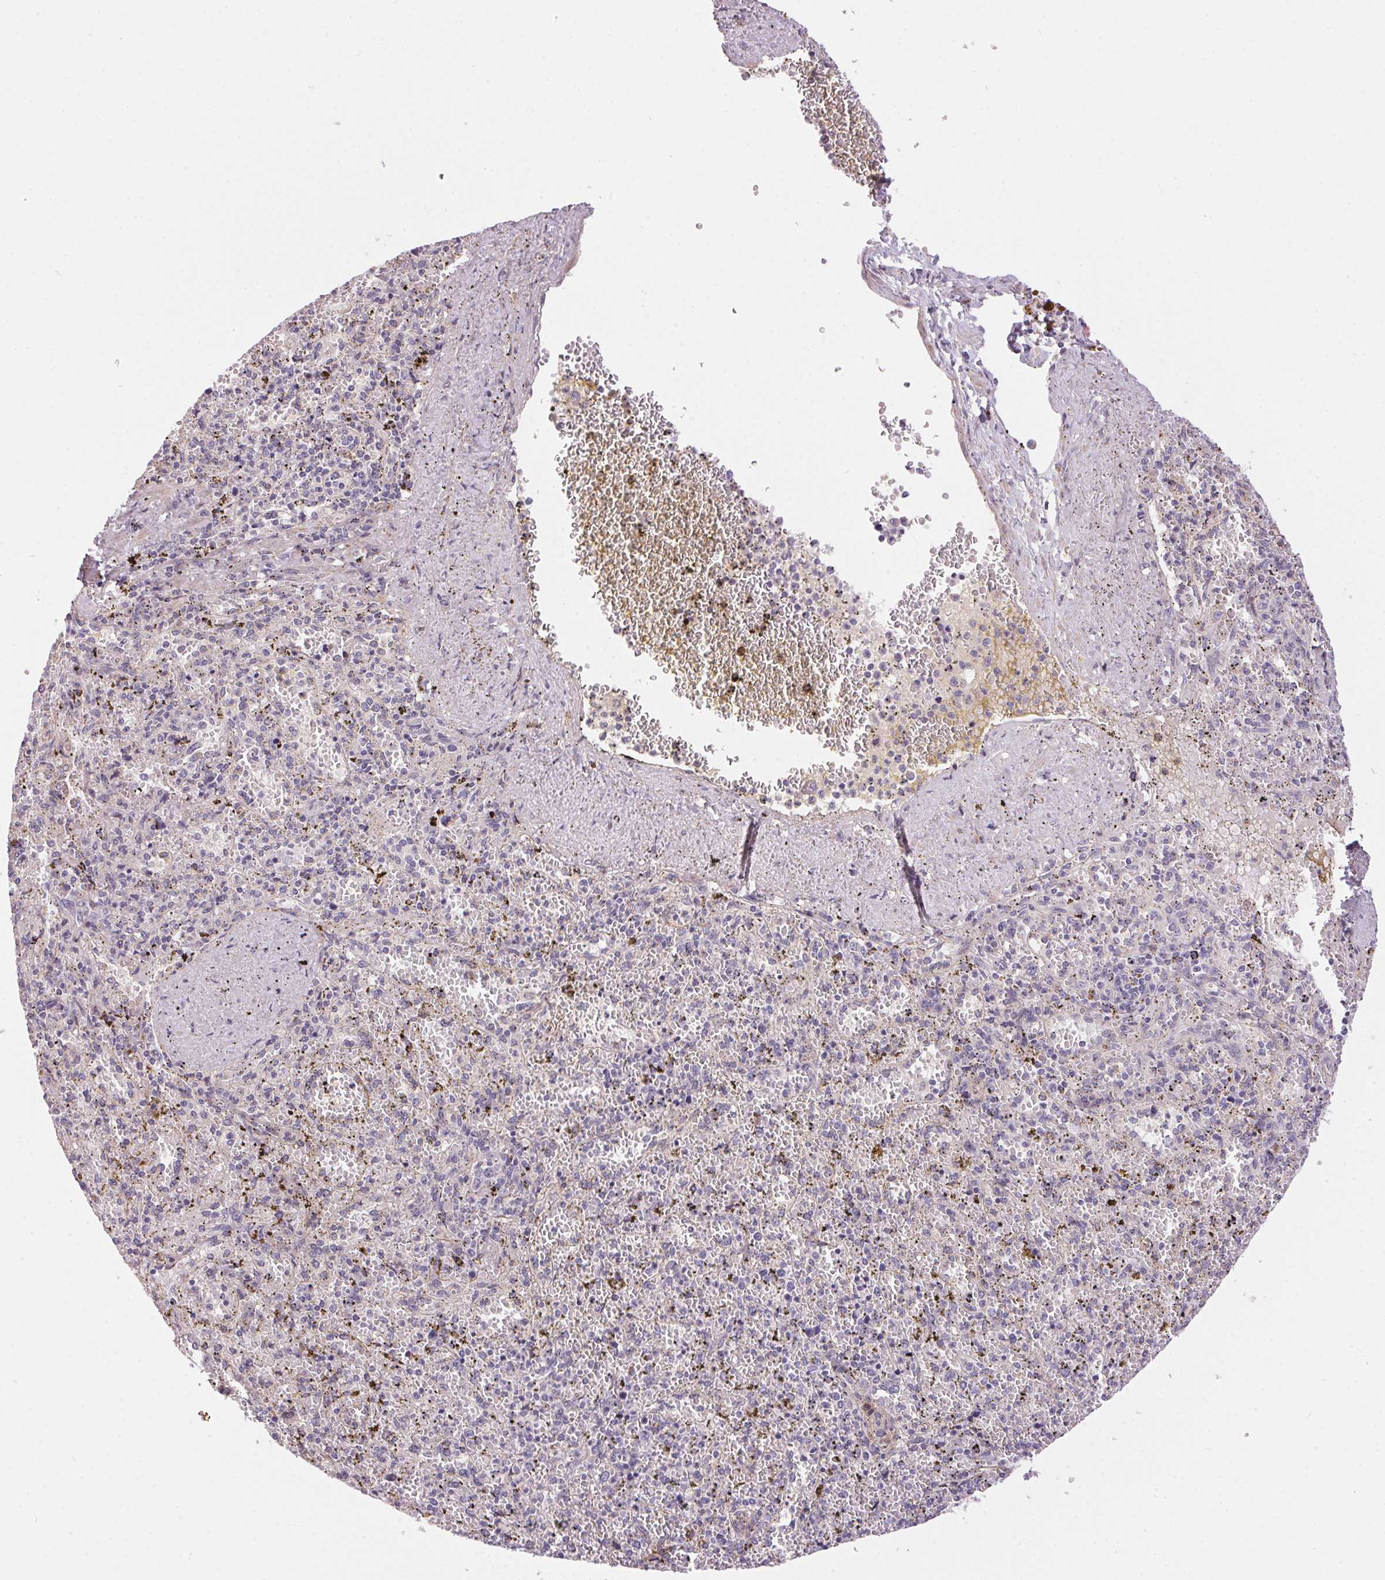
{"staining": {"intensity": "negative", "quantity": "none", "location": "none"}, "tissue": "spleen", "cell_type": "Cells in red pulp", "image_type": "normal", "snomed": [{"axis": "morphology", "description": "Normal tissue, NOS"}, {"axis": "topography", "description": "Spleen"}], "caption": "Immunohistochemistry image of unremarkable spleen: human spleen stained with DAB (3,3'-diaminobenzidine) demonstrates no significant protein staining in cells in red pulp.", "gene": "UNC13B", "patient": {"sex": "female", "age": 50}}